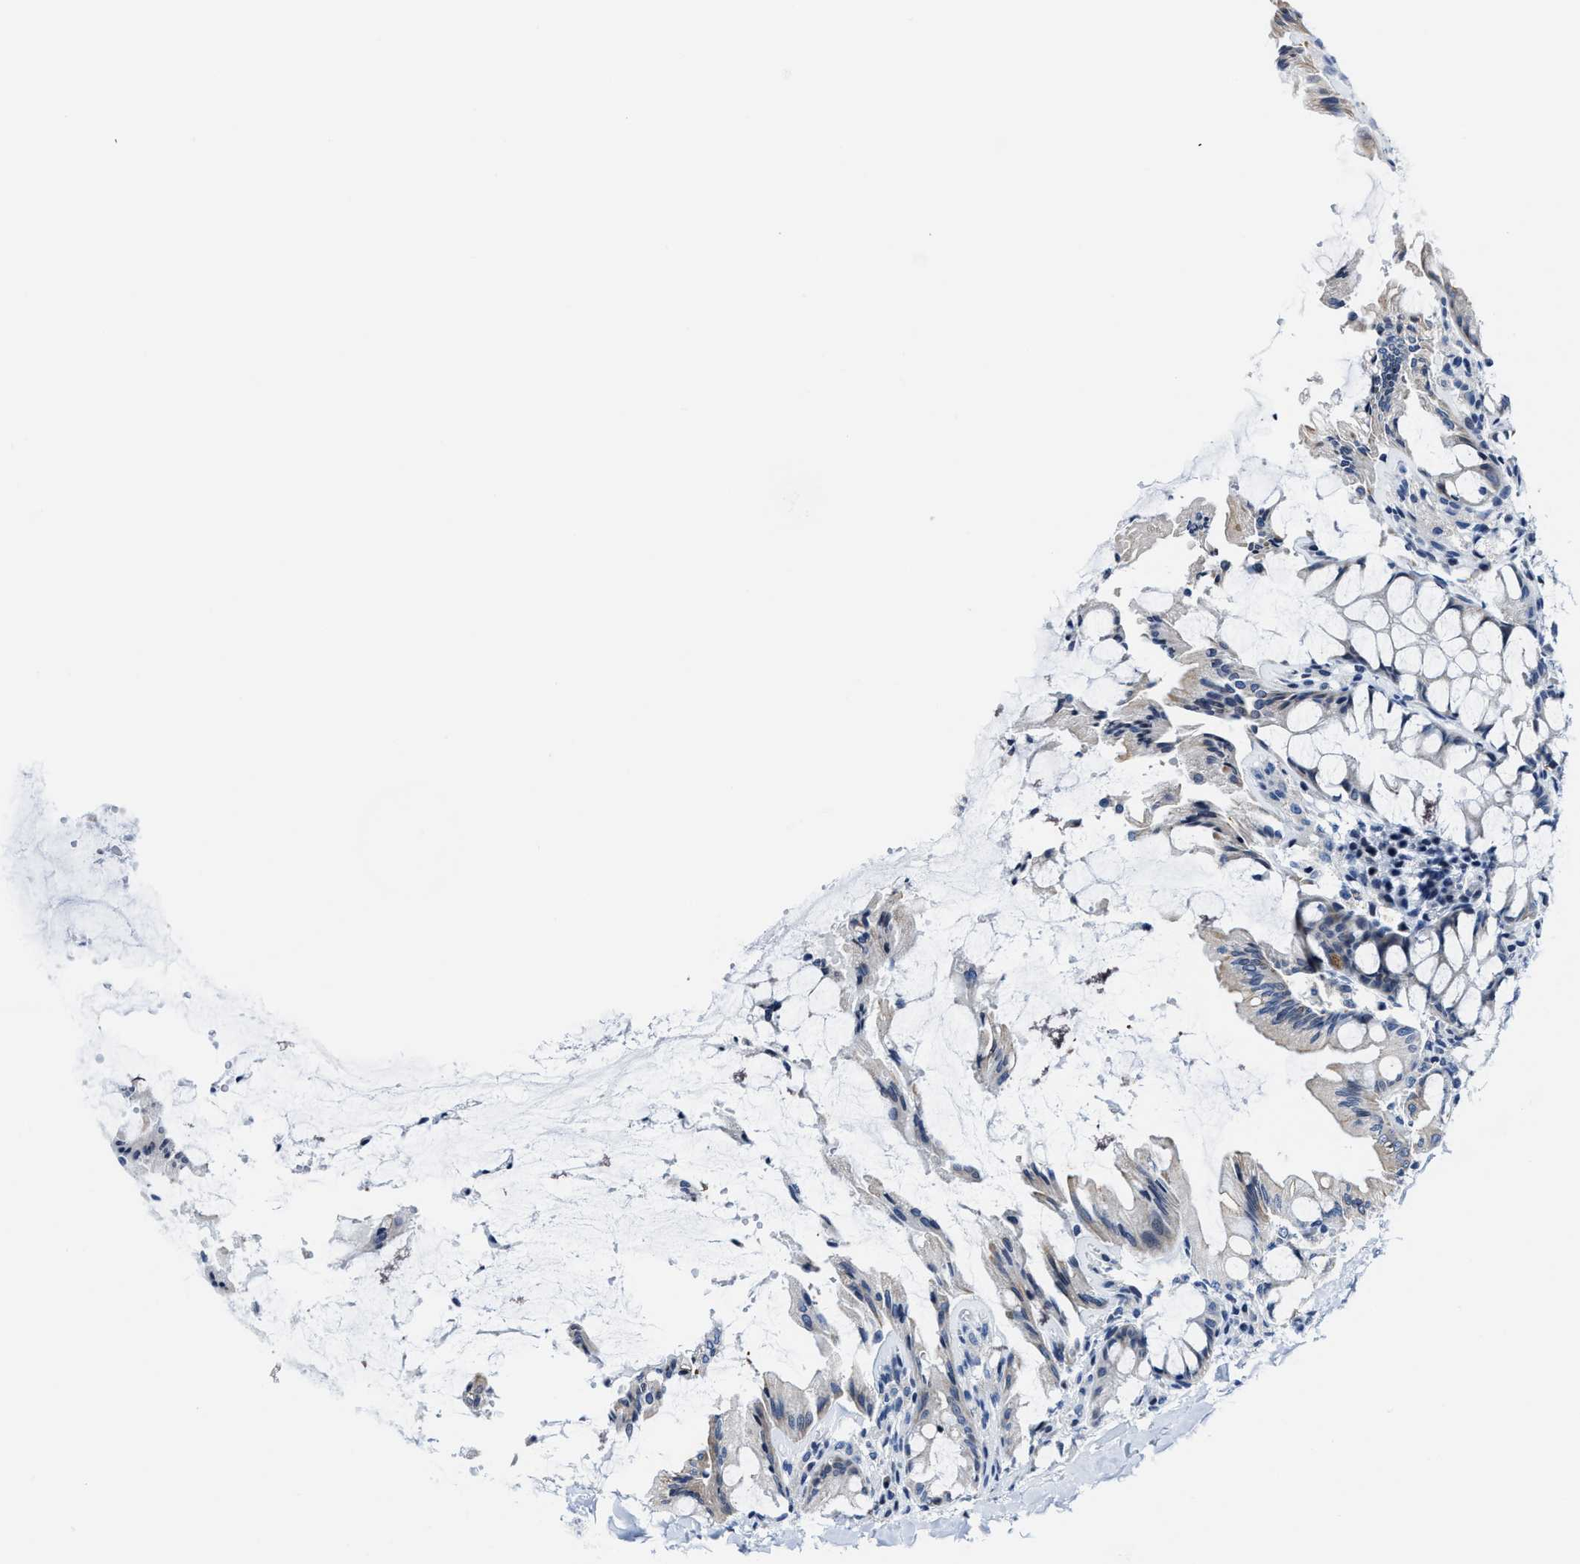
{"staining": {"intensity": "negative", "quantity": "none", "location": "none"}, "tissue": "colon", "cell_type": "Endothelial cells", "image_type": "normal", "snomed": [{"axis": "morphology", "description": "Normal tissue, NOS"}, {"axis": "topography", "description": "Colon"}], "caption": "Protein analysis of benign colon exhibits no significant staining in endothelial cells. (DAB immunohistochemistry (IHC), high magnification).", "gene": "ASZ1", "patient": {"sex": "male", "age": 47}}